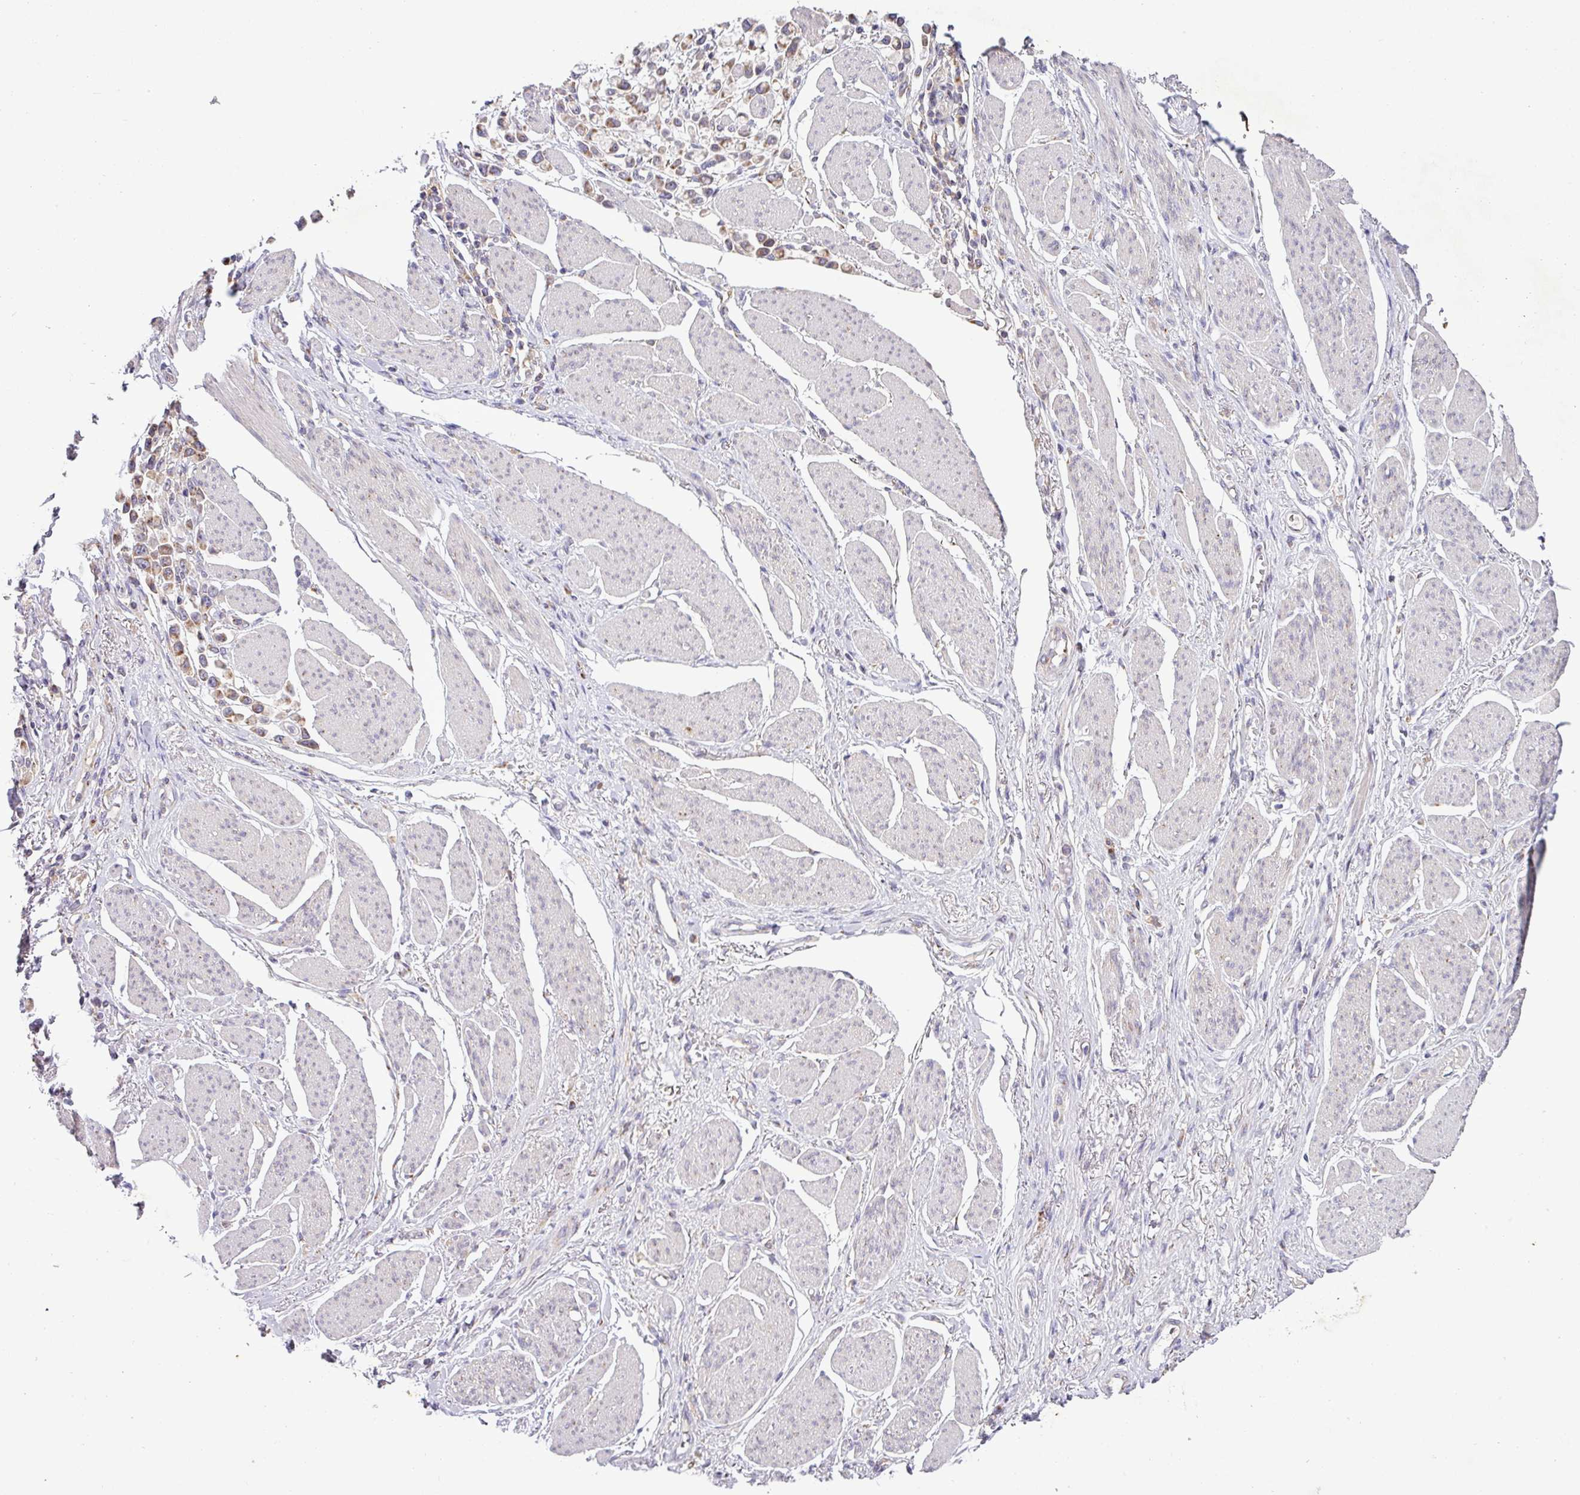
{"staining": {"intensity": "moderate", "quantity": "25%-75%", "location": "cytoplasmic/membranous"}, "tissue": "stomach cancer", "cell_type": "Tumor cells", "image_type": "cancer", "snomed": [{"axis": "morphology", "description": "Adenocarcinoma, NOS"}, {"axis": "topography", "description": "Stomach"}], "caption": "Immunohistochemical staining of stomach cancer (adenocarcinoma) reveals medium levels of moderate cytoplasmic/membranous expression in approximately 25%-75% of tumor cells. Ihc stains the protein in brown and the nuclei are stained blue.", "gene": "VTI1A", "patient": {"sex": "female", "age": 81}}